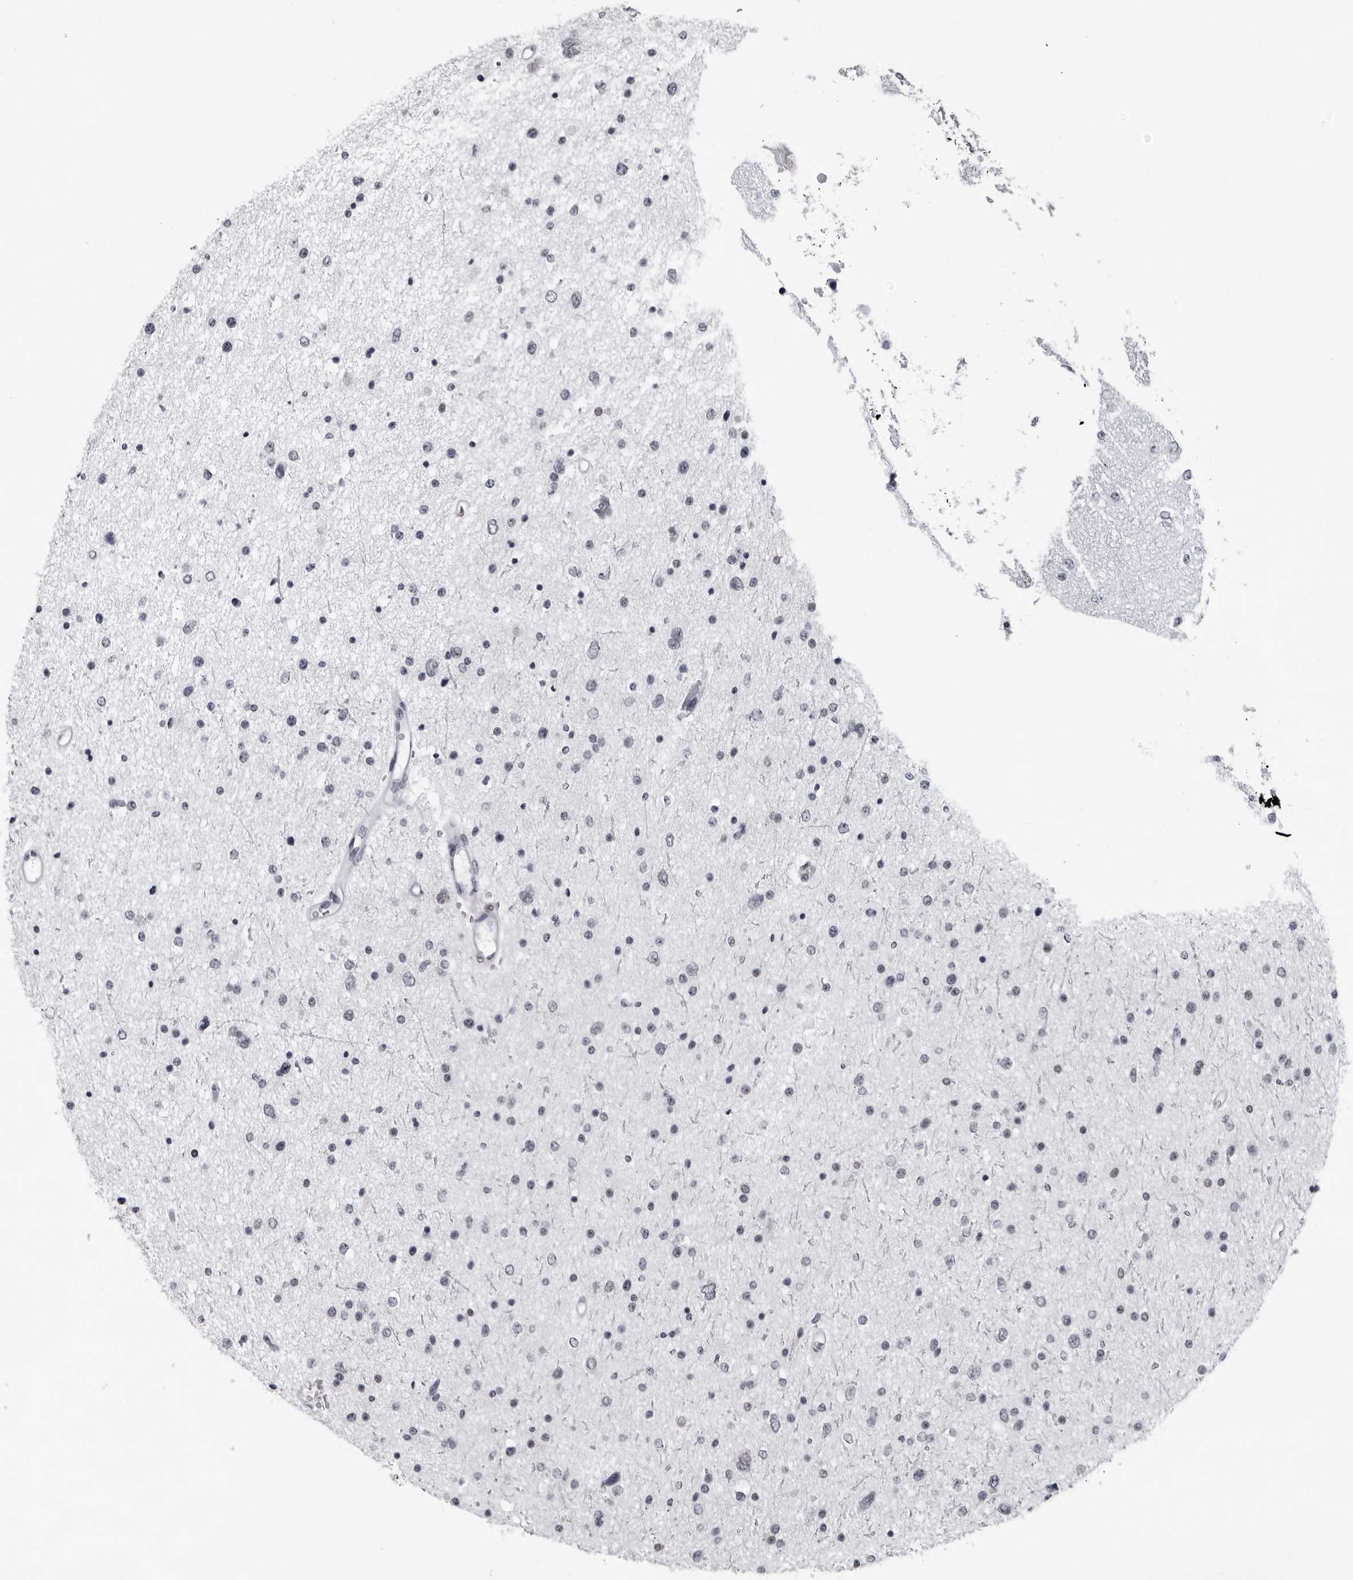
{"staining": {"intensity": "negative", "quantity": "none", "location": "none"}, "tissue": "glioma", "cell_type": "Tumor cells", "image_type": "cancer", "snomed": [{"axis": "morphology", "description": "Glioma, malignant, Low grade"}, {"axis": "topography", "description": "Brain"}], "caption": "A histopathology image of human glioma is negative for staining in tumor cells.", "gene": "LZIC", "patient": {"sex": "female", "age": 37}}